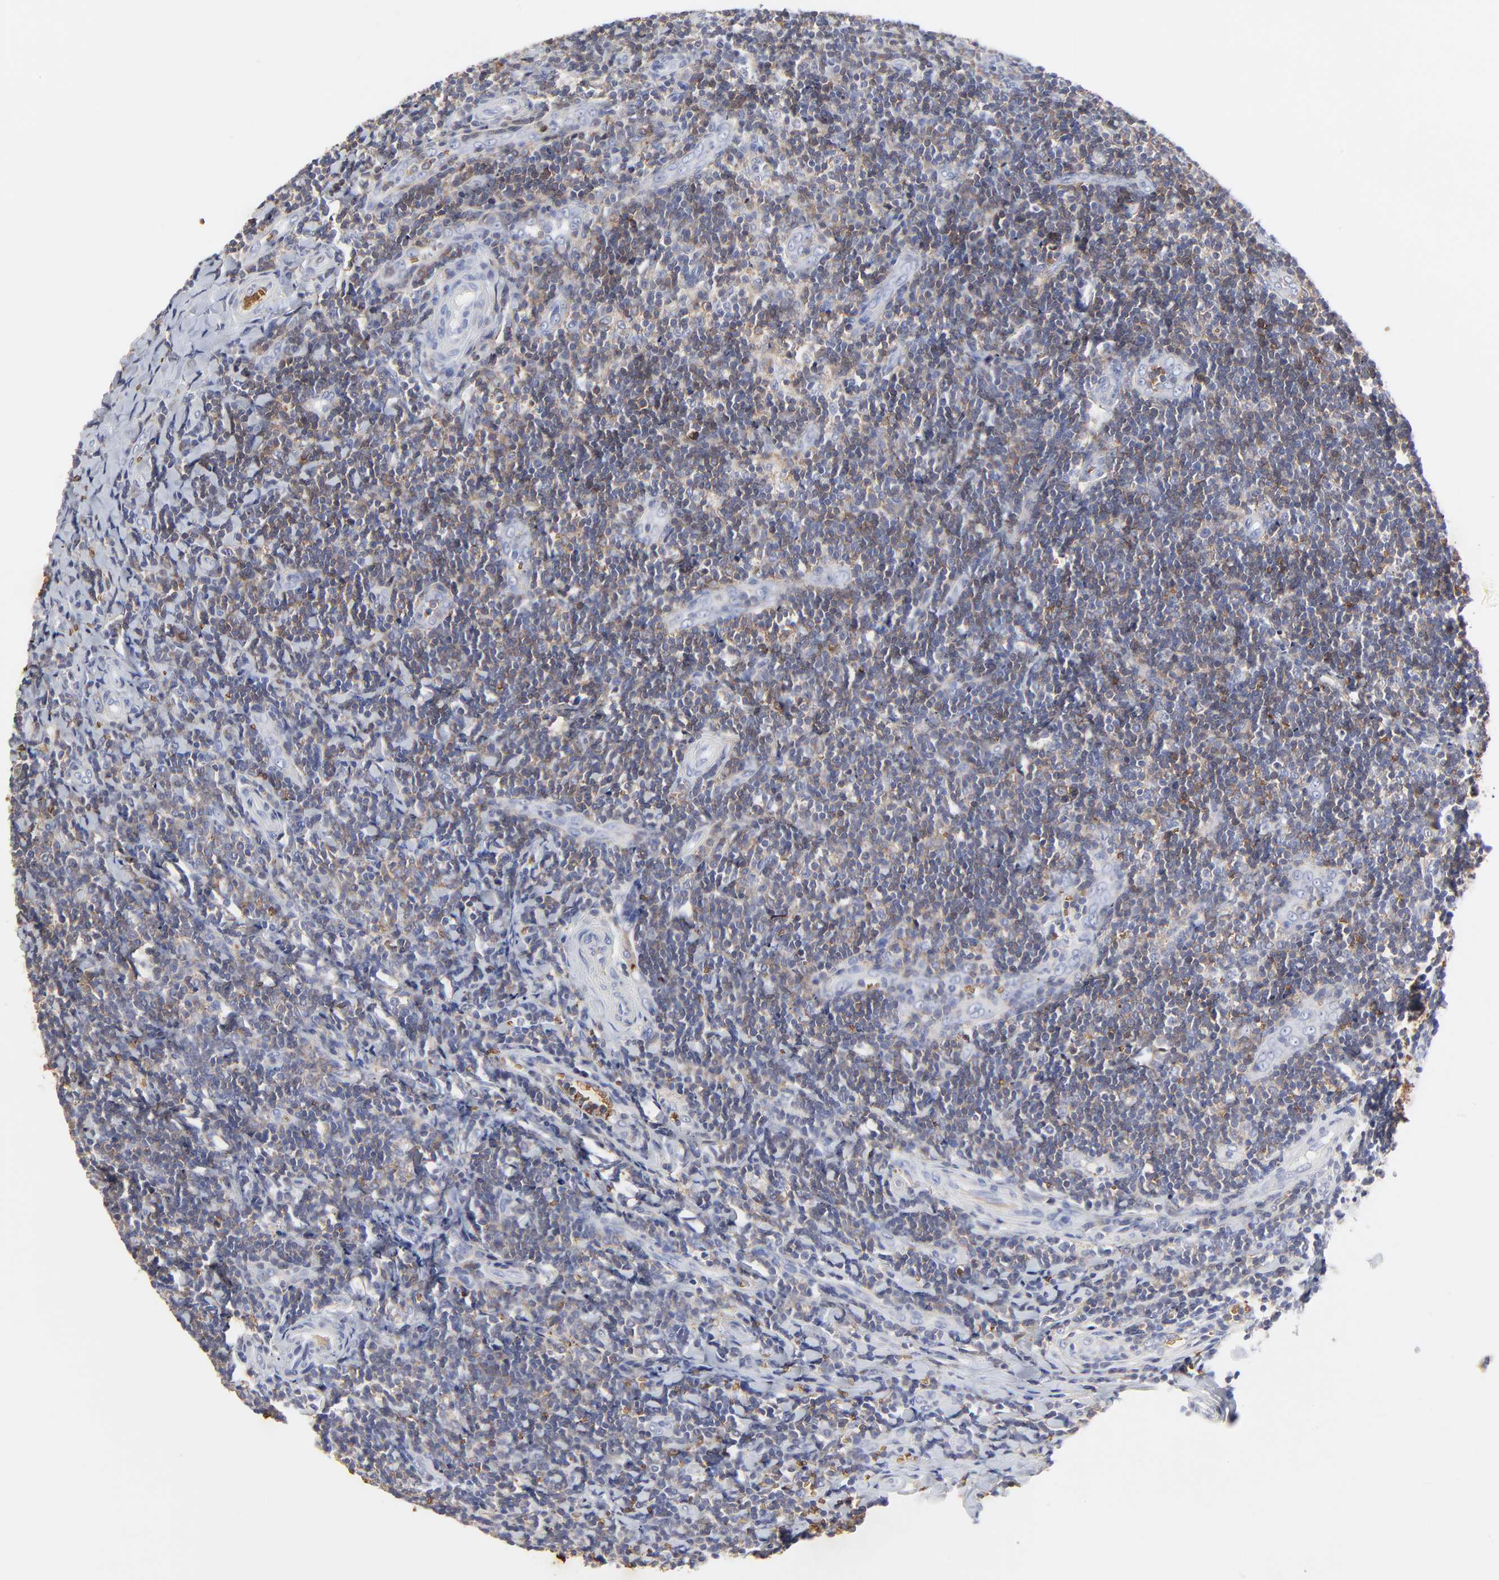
{"staining": {"intensity": "moderate", "quantity": ">75%", "location": "cytoplasmic/membranous"}, "tissue": "tonsil", "cell_type": "Germinal center cells", "image_type": "normal", "snomed": [{"axis": "morphology", "description": "Normal tissue, NOS"}, {"axis": "topography", "description": "Tonsil"}], "caption": "A high-resolution micrograph shows IHC staining of unremarkable tonsil, which shows moderate cytoplasmic/membranous expression in about >75% of germinal center cells.", "gene": "PAG1", "patient": {"sex": "male", "age": 20}}